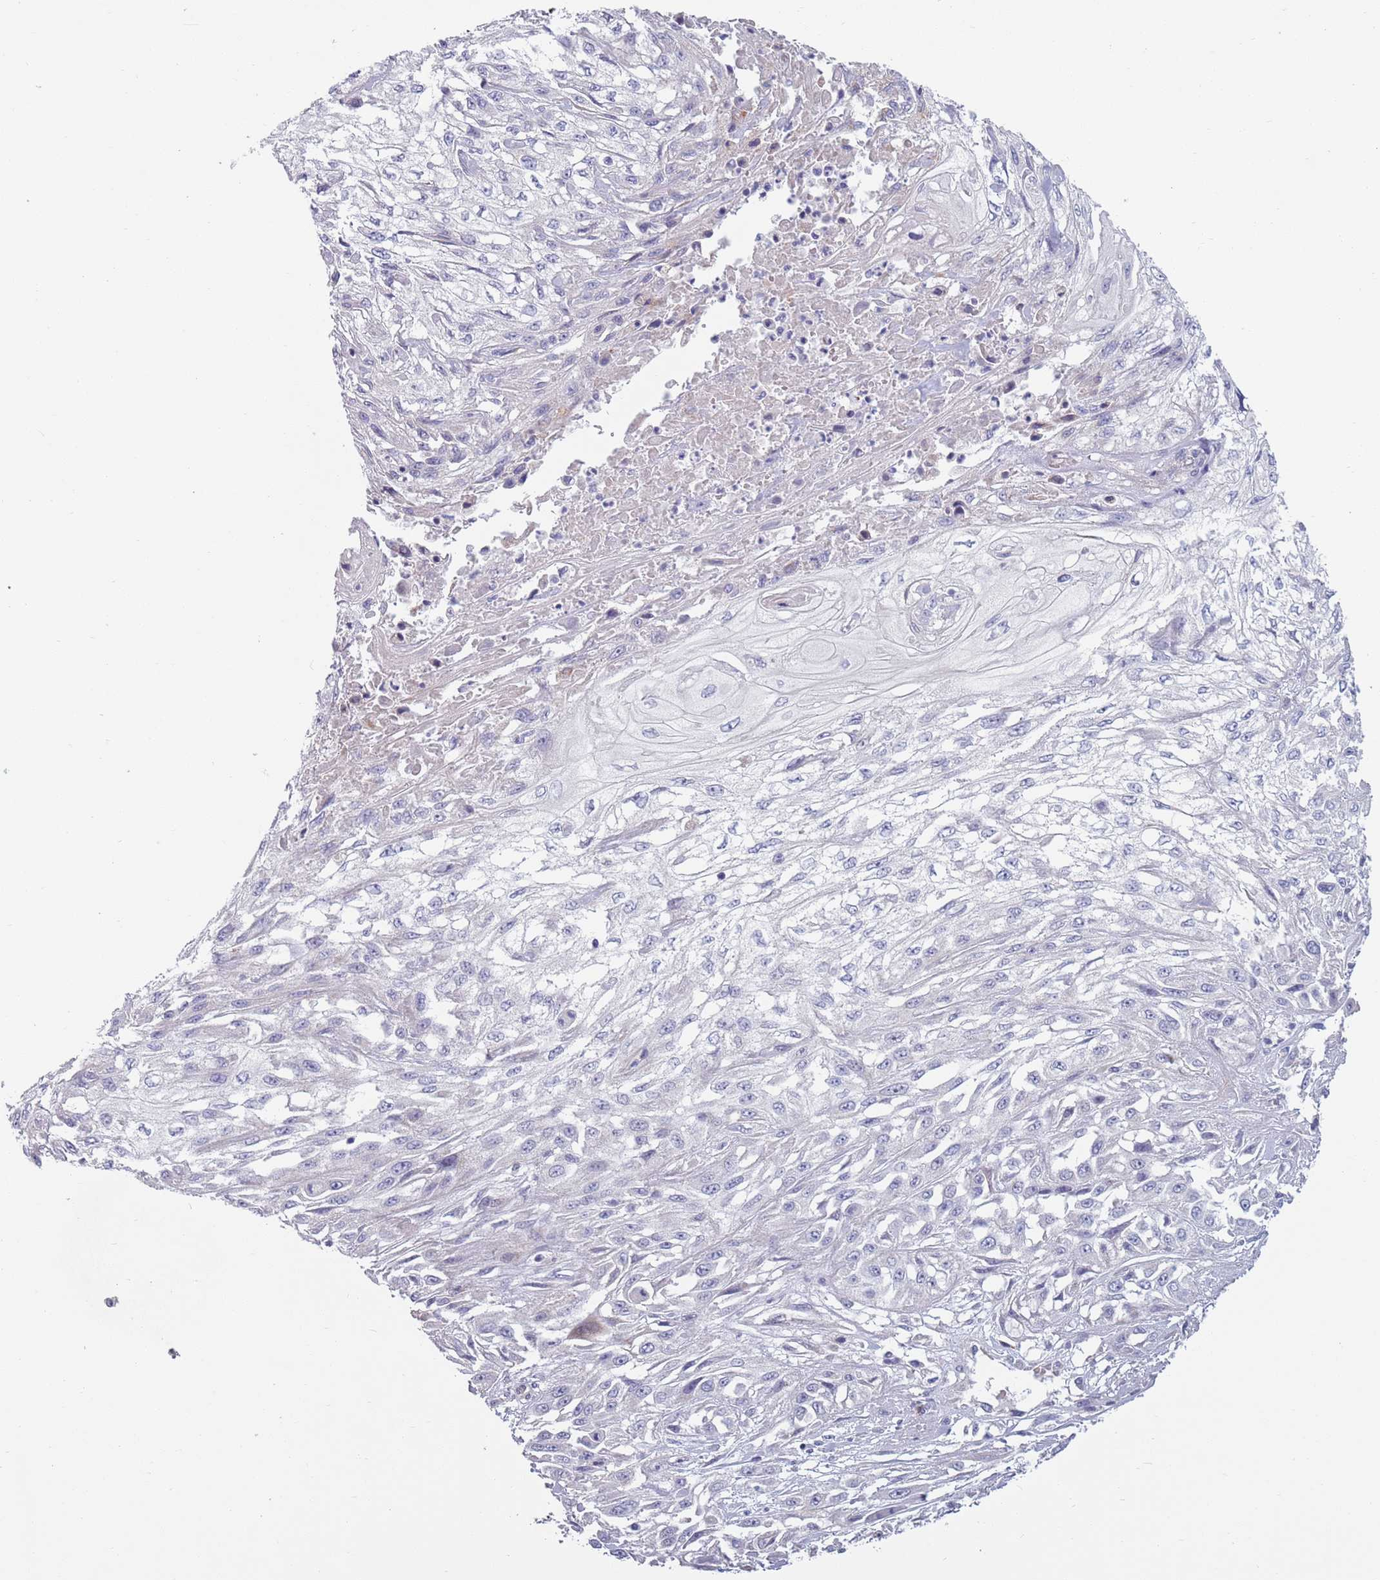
{"staining": {"intensity": "negative", "quantity": "none", "location": "none"}, "tissue": "skin cancer", "cell_type": "Tumor cells", "image_type": "cancer", "snomed": [{"axis": "morphology", "description": "Squamous cell carcinoma, NOS"}, {"axis": "morphology", "description": "Squamous cell carcinoma, metastatic, NOS"}, {"axis": "topography", "description": "Skin"}, {"axis": "topography", "description": "Lymph node"}], "caption": "A high-resolution photomicrograph shows immunohistochemistry staining of skin squamous cell carcinoma, which shows no significant expression in tumor cells.", "gene": "TYW1", "patient": {"sex": "male", "age": 75}}